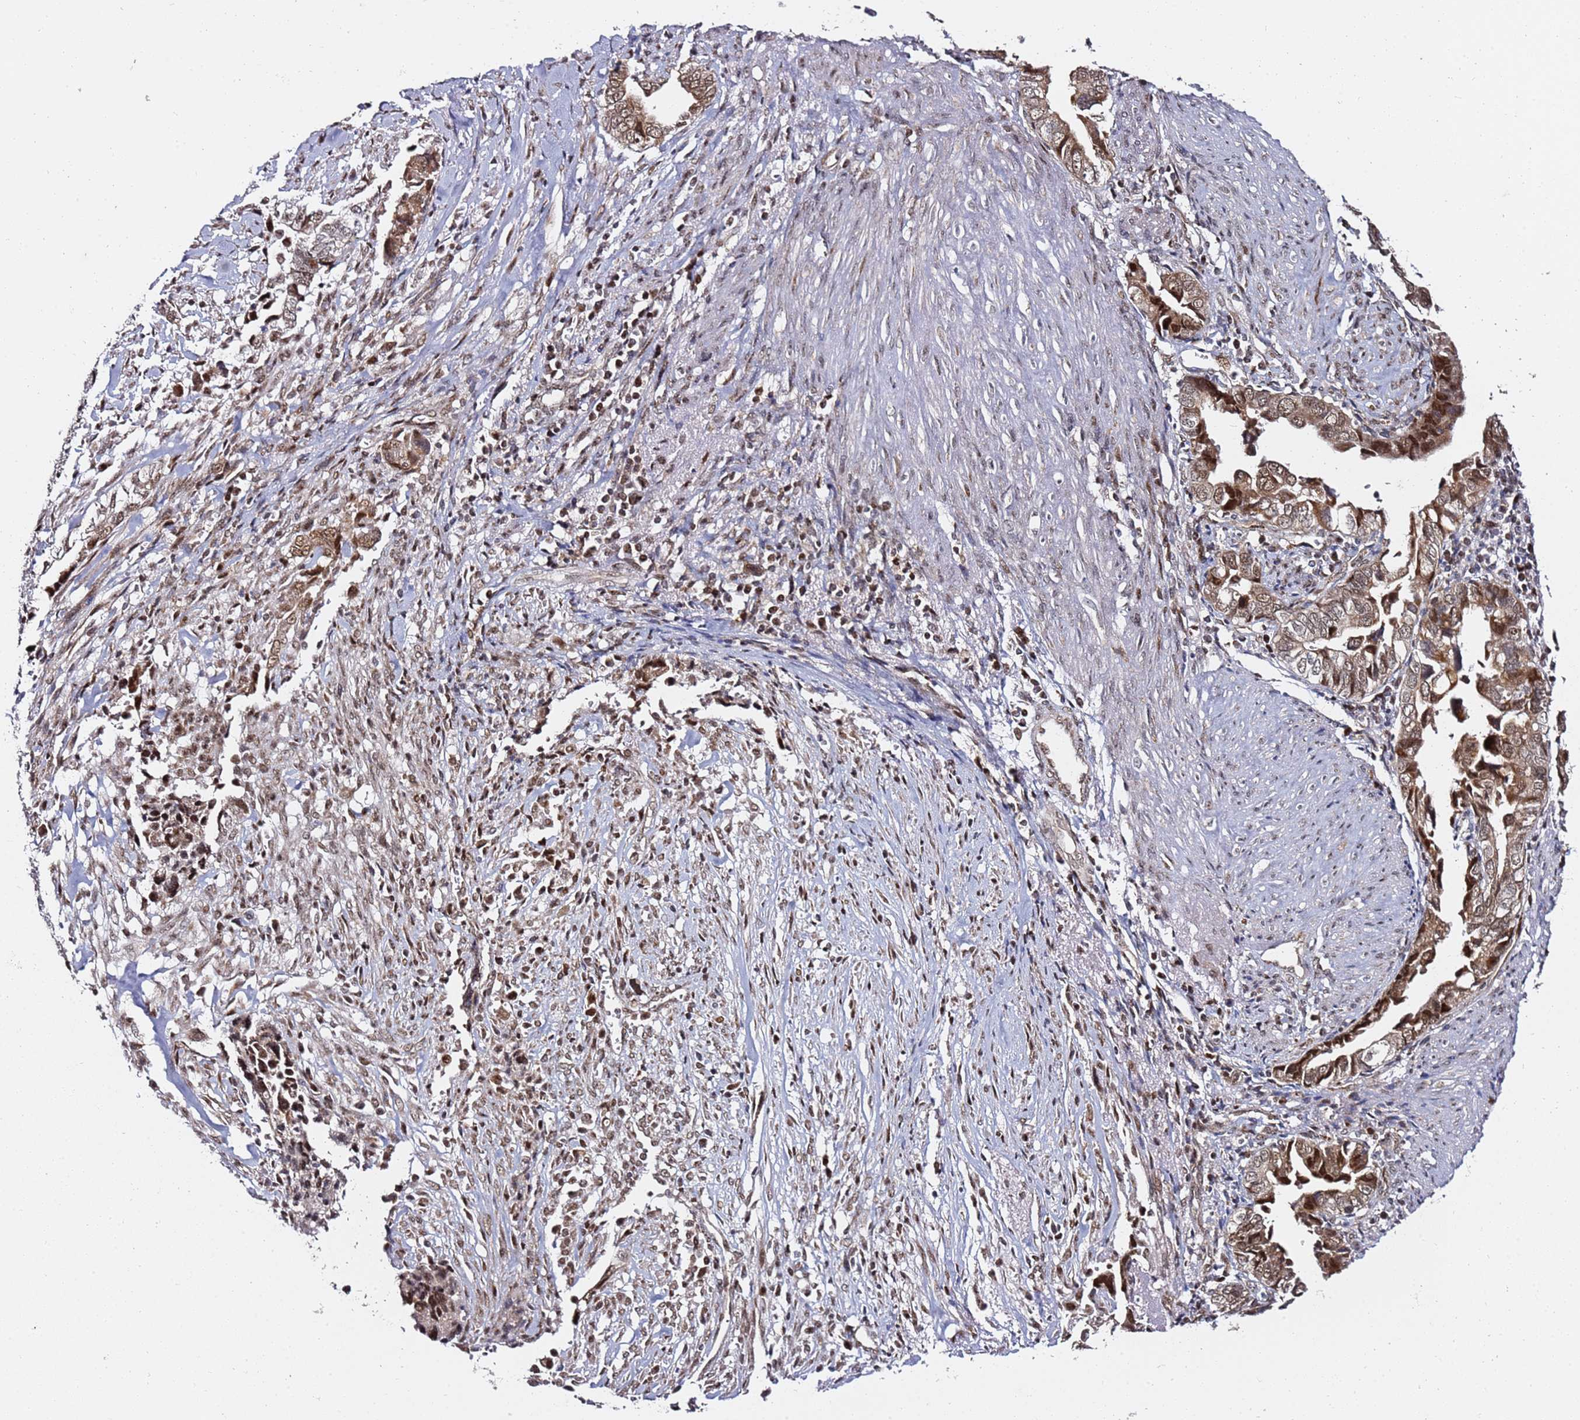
{"staining": {"intensity": "moderate", "quantity": ">75%", "location": "cytoplasmic/membranous,nuclear"}, "tissue": "liver cancer", "cell_type": "Tumor cells", "image_type": "cancer", "snomed": [{"axis": "morphology", "description": "Cholangiocarcinoma"}, {"axis": "topography", "description": "Liver"}], "caption": "The immunohistochemical stain shows moderate cytoplasmic/membranous and nuclear staining in tumor cells of liver cancer (cholangiocarcinoma) tissue. (DAB = brown stain, brightfield microscopy at high magnification).", "gene": "TP53AIP1", "patient": {"sex": "female", "age": 79}}